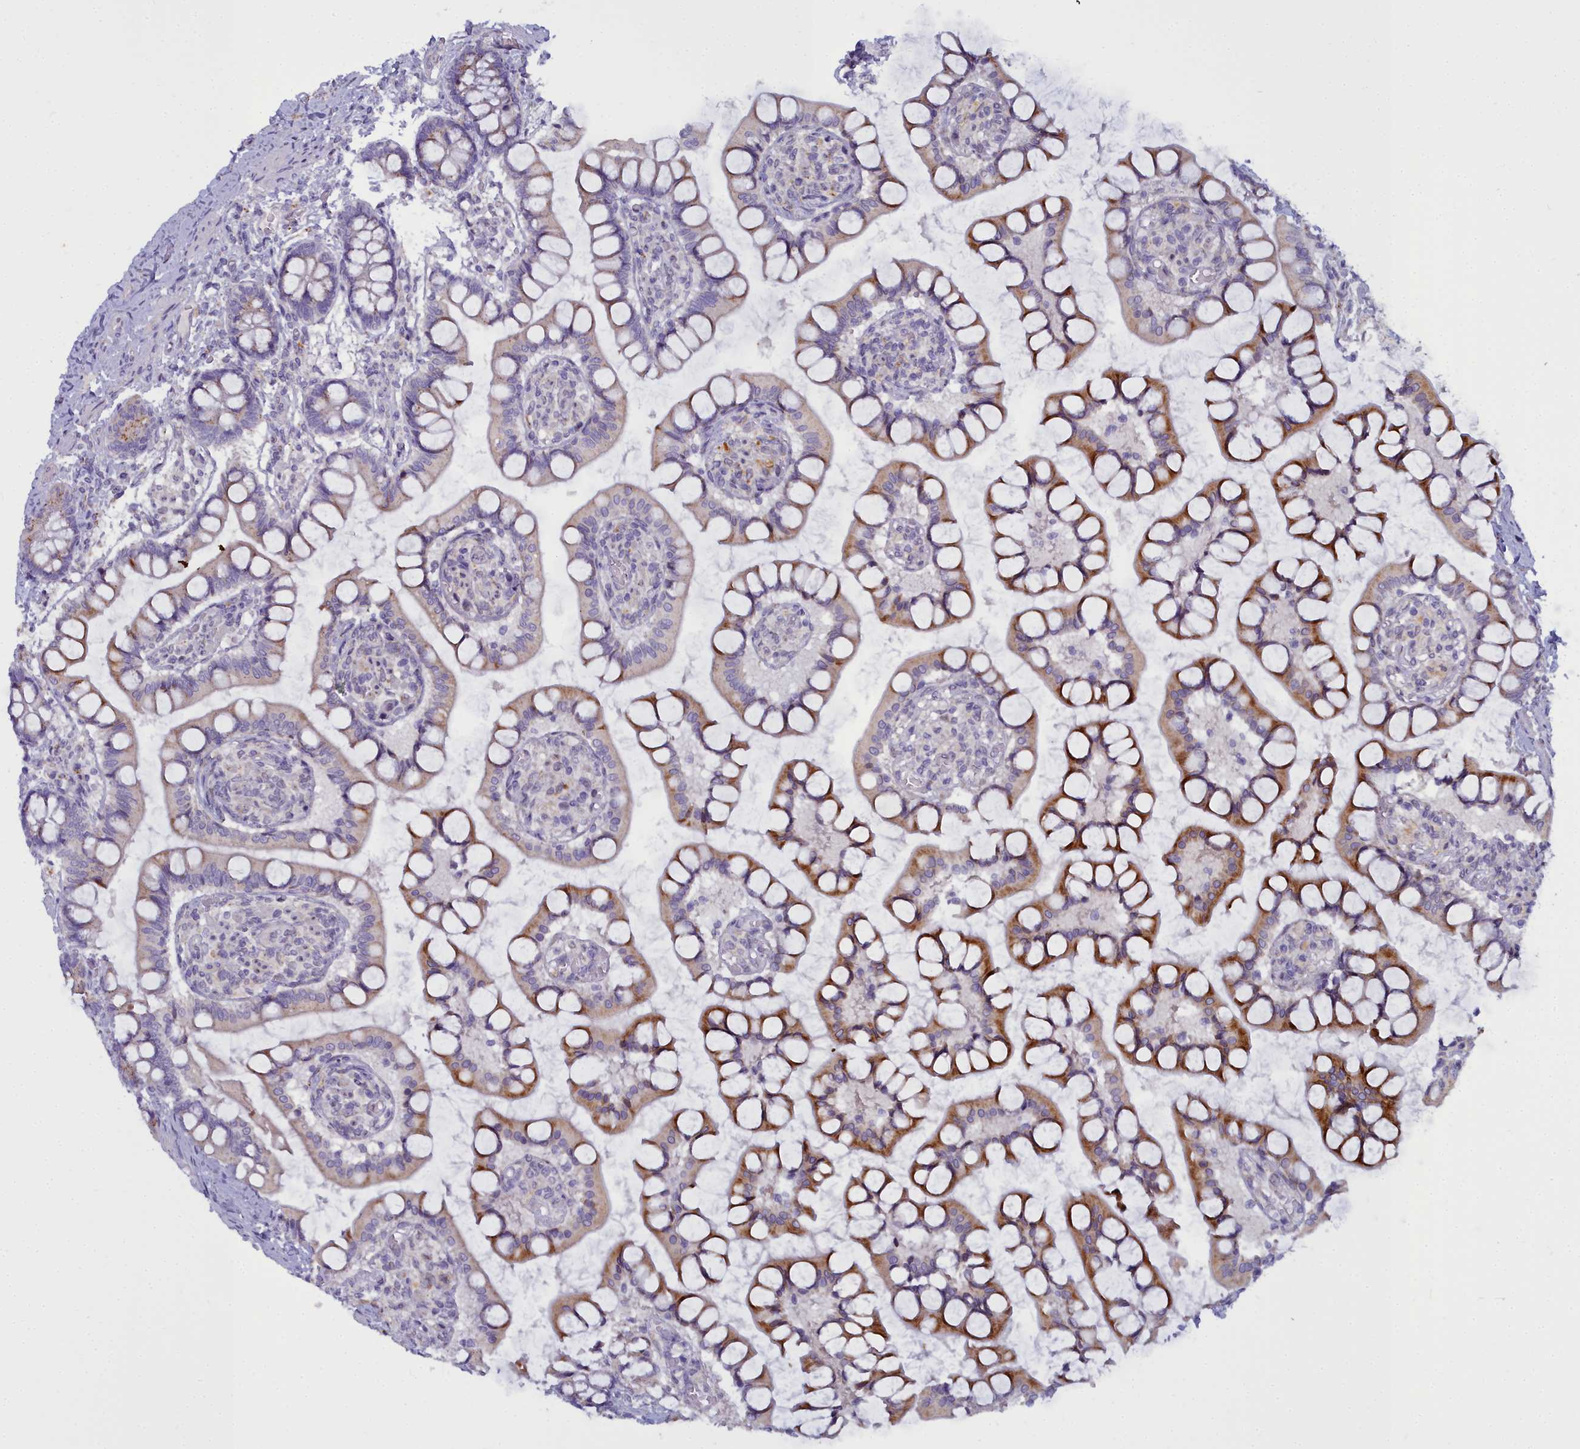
{"staining": {"intensity": "moderate", "quantity": "25%-75%", "location": "cytoplasmic/membranous"}, "tissue": "small intestine", "cell_type": "Glandular cells", "image_type": "normal", "snomed": [{"axis": "morphology", "description": "Normal tissue, NOS"}, {"axis": "topography", "description": "Small intestine"}], "caption": "Immunohistochemistry (IHC) (DAB) staining of normal small intestine shows moderate cytoplasmic/membranous protein expression in about 25%-75% of glandular cells.", "gene": "WDPCP", "patient": {"sex": "male", "age": 52}}